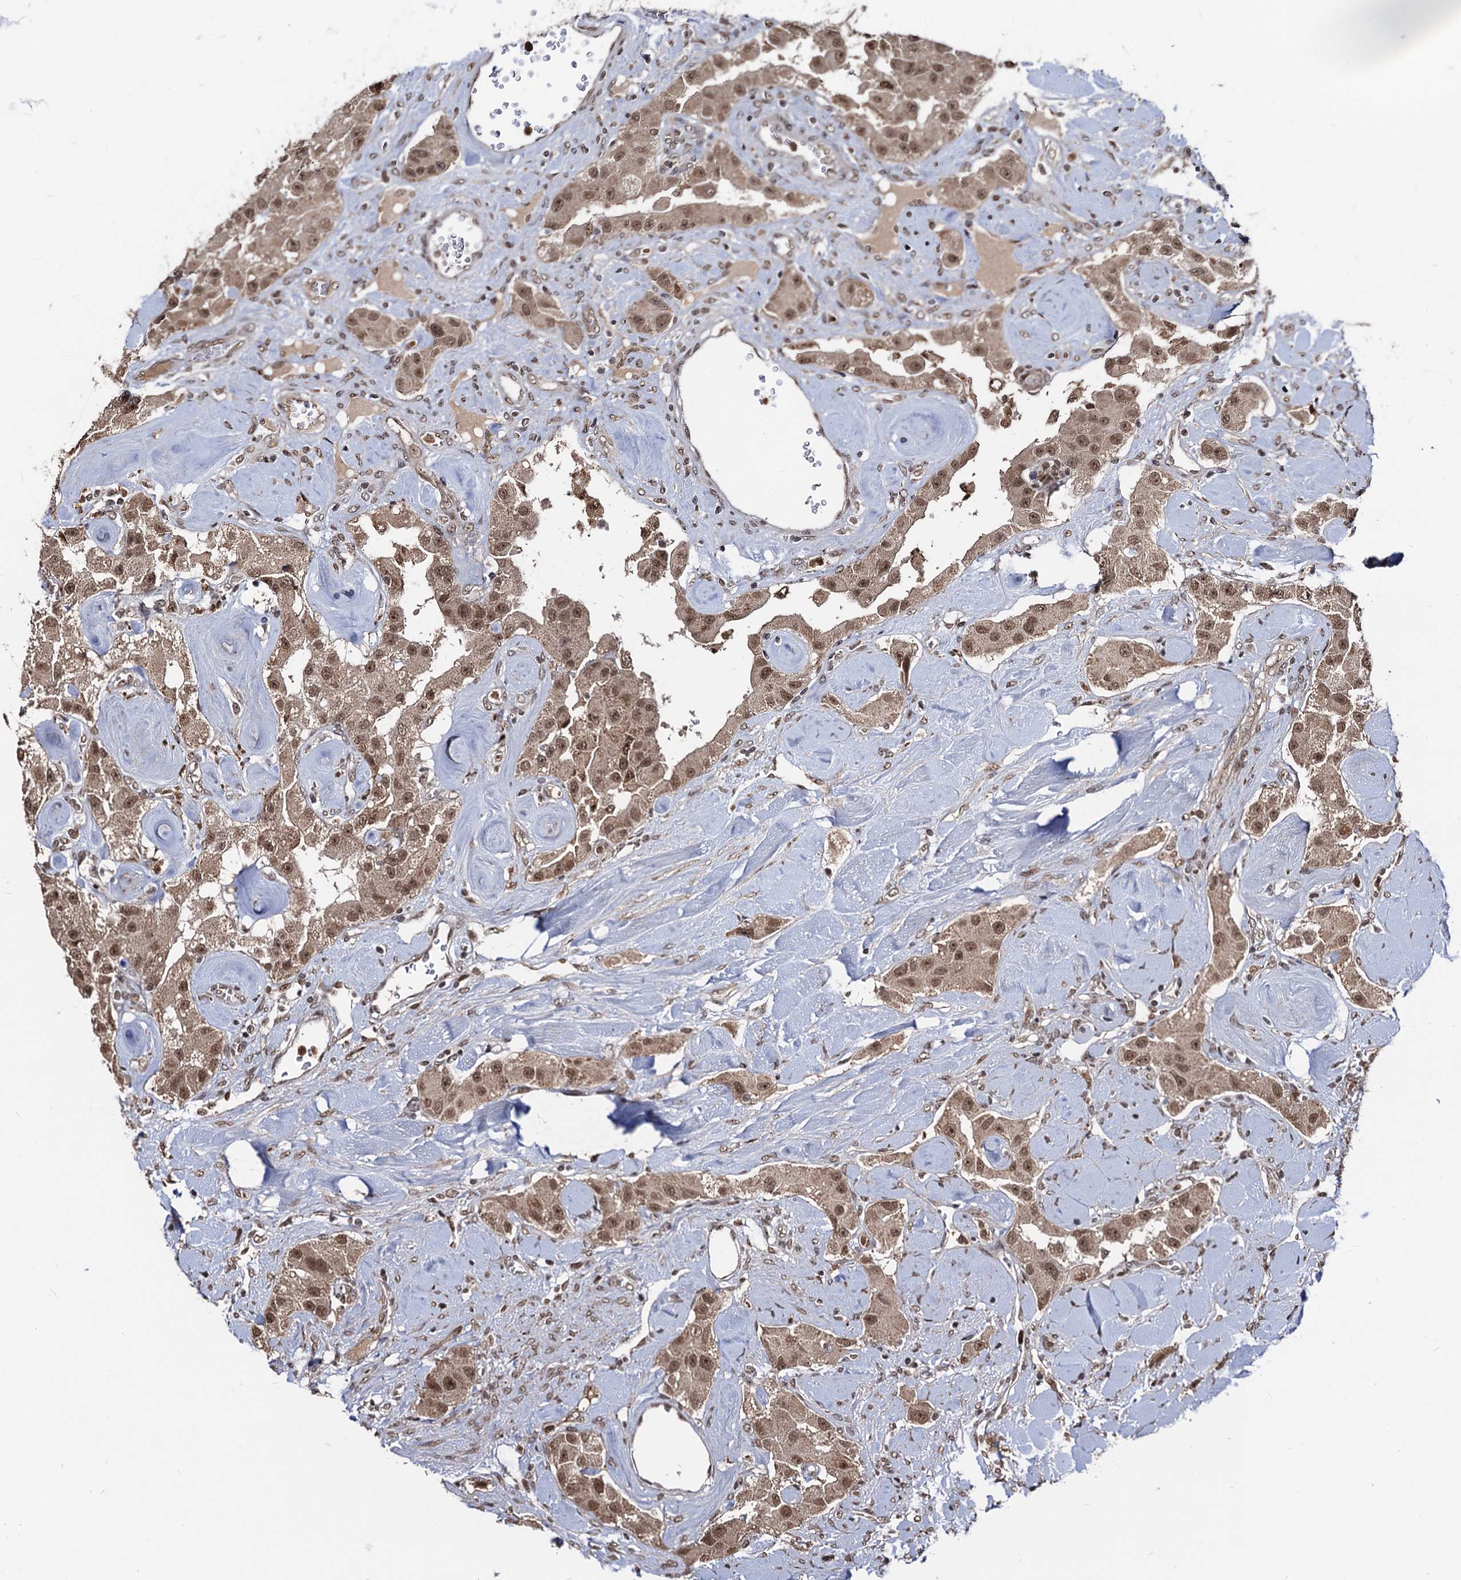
{"staining": {"intensity": "moderate", "quantity": ">75%", "location": "cytoplasmic/membranous,nuclear"}, "tissue": "carcinoid", "cell_type": "Tumor cells", "image_type": "cancer", "snomed": [{"axis": "morphology", "description": "Carcinoid, malignant, NOS"}, {"axis": "topography", "description": "Pancreas"}], "caption": "High-magnification brightfield microscopy of carcinoid stained with DAB (3,3'-diaminobenzidine) (brown) and counterstained with hematoxylin (blue). tumor cells exhibit moderate cytoplasmic/membranous and nuclear staining is appreciated in about>75% of cells.", "gene": "SFSWAP", "patient": {"sex": "male", "age": 41}}